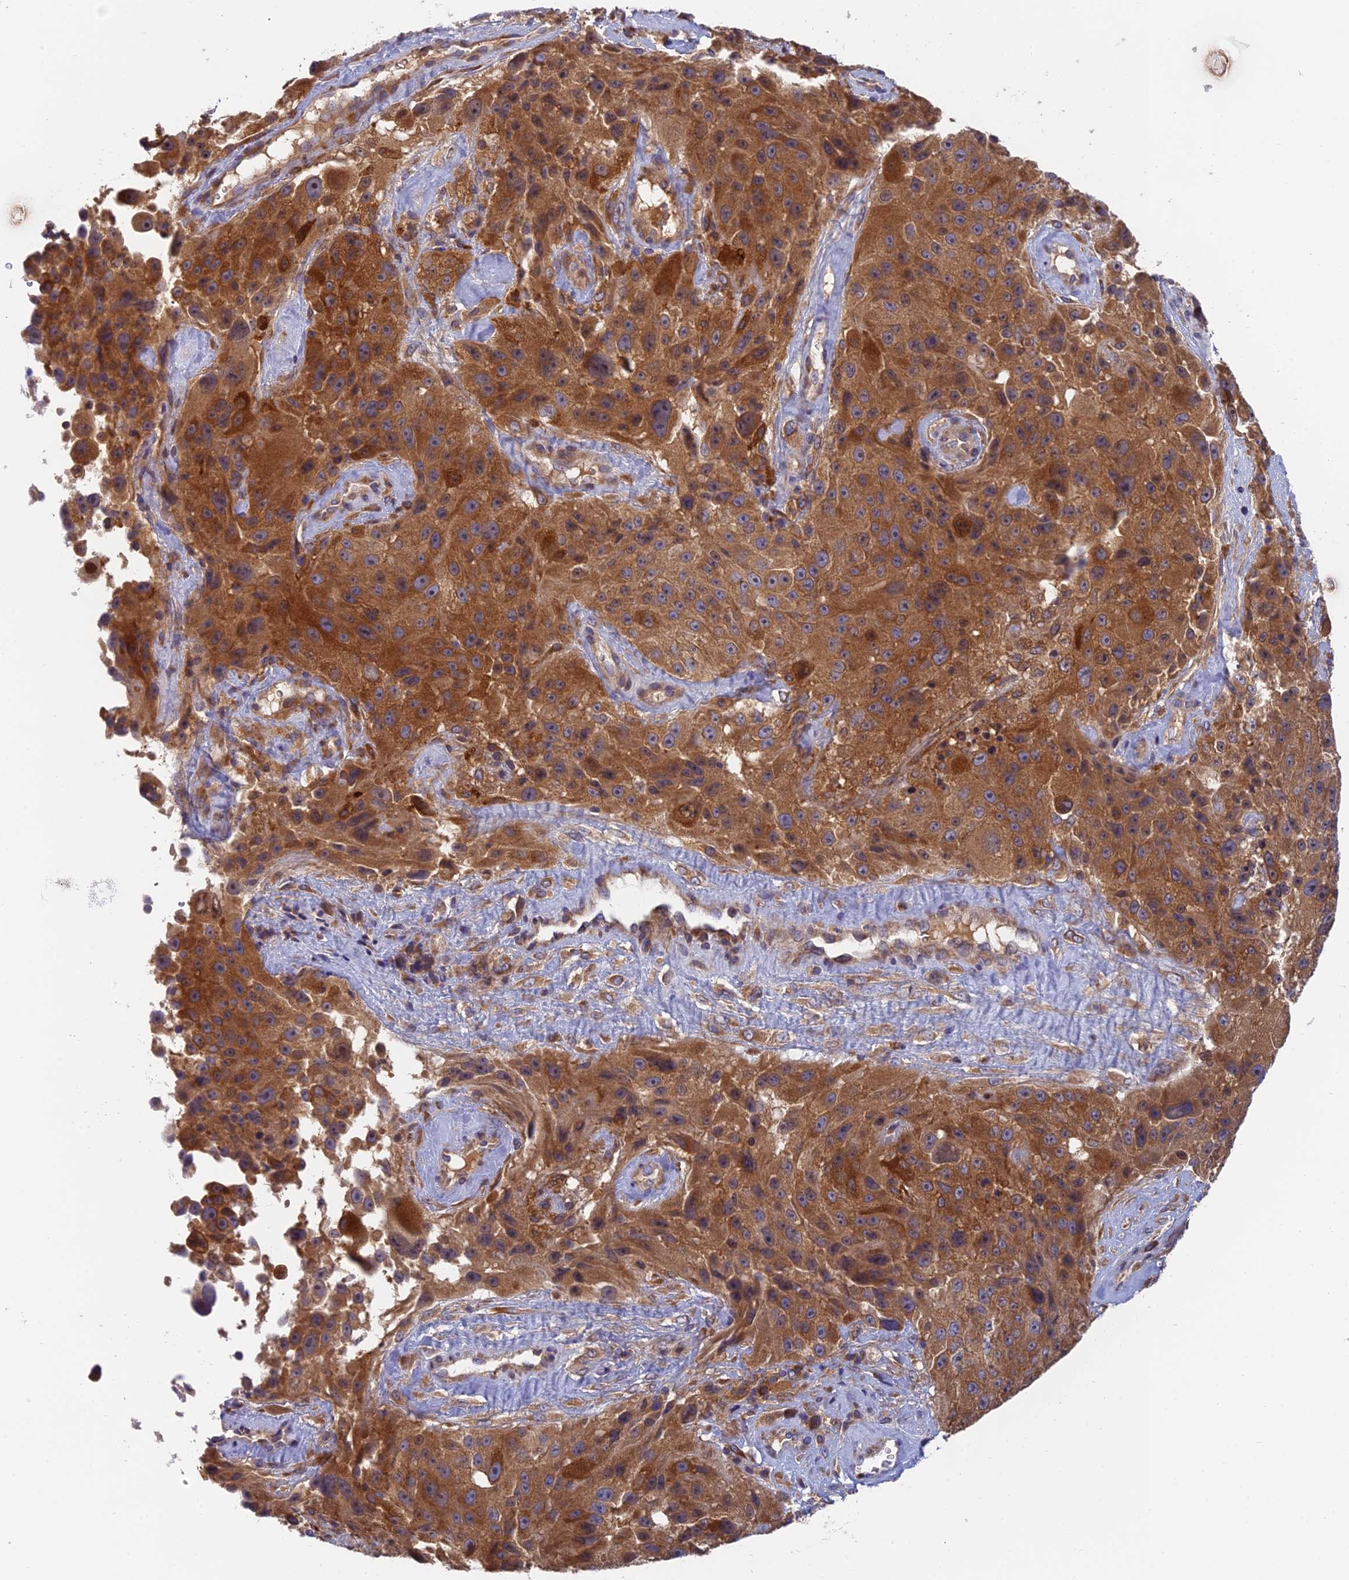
{"staining": {"intensity": "strong", "quantity": ">75%", "location": "cytoplasmic/membranous"}, "tissue": "melanoma", "cell_type": "Tumor cells", "image_type": "cancer", "snomed": [{"axis": "morphology", "description": "Malignant melanoma, Metastatic site"}, {"axis": "topography", "description": "Lymph node"}], "caption": "Immunohistochemistry of human melanoma demonstrates high levels of strong cytoplasmic/membranous staining in about >75% of tumor cells. The staining was performed using DAB (3,3'-diaminobenzidine) to visualize the protein expression in brown, while the nuclei were stained in blue with hematoxylin (Magnification: 20x).", "gene": "IPO5", "patient": {"sex": "male", "age": 62}}